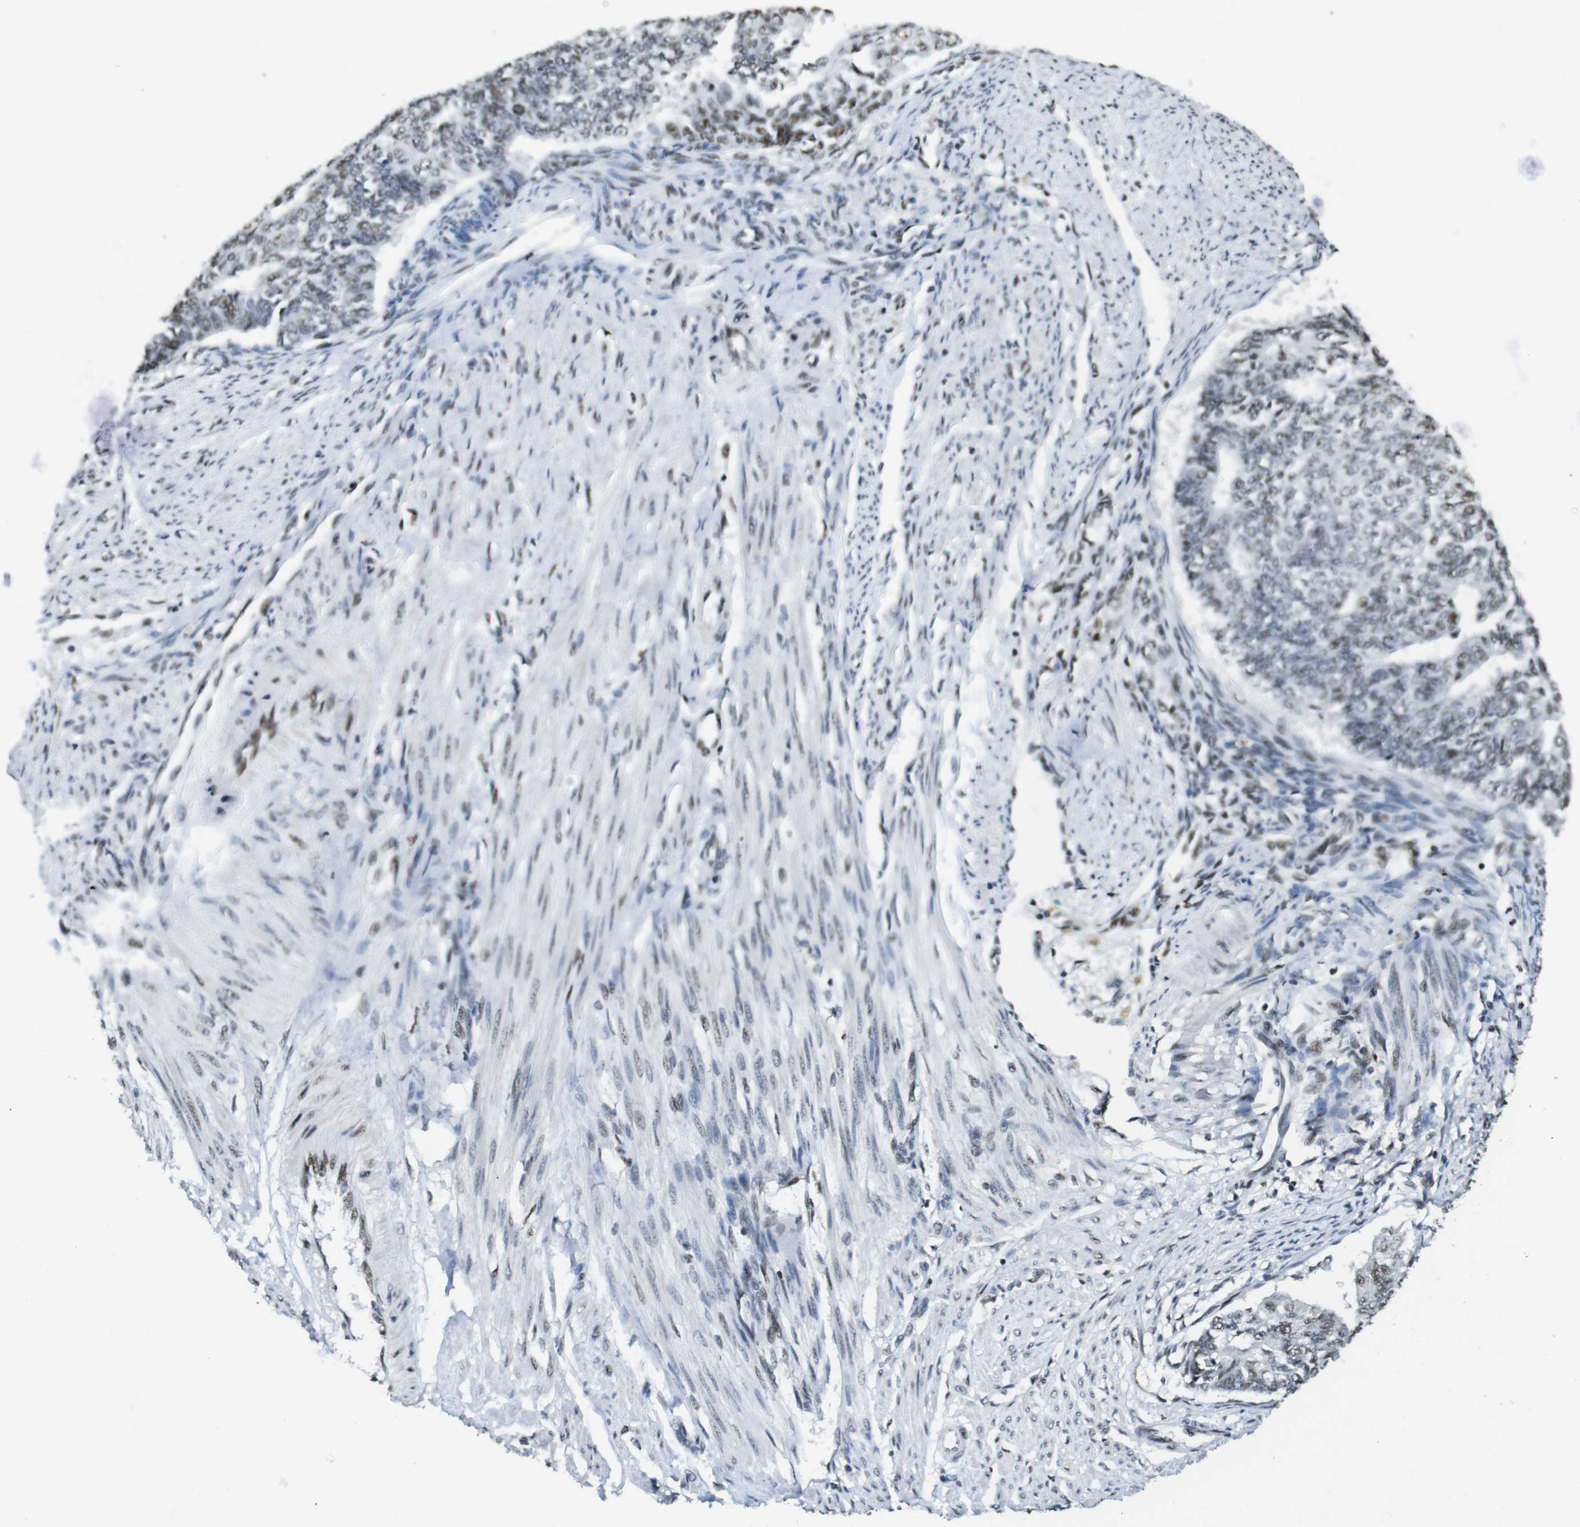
{"staining": {"intensity": "moderate", "quantity": "<25%", "location": "nuclear"}, "tissue": "endometrial cancer", "cell_type": "Tumor cells", "image_type": "cancer", "snomed": [{"axis": "morphology", "description": "Adenocarcinoma, NOS"}, {"axis": "topography", "description": "Endometrium"}], "caption": "Immunohistochemistry (IHC) of human adenocarcinoma (endometrial) exhibits low levels of moderate nuclear expression in approximately <25% of tumor cells.", "gene": "CSNK2B", "patient": {"sex": "female", "age": 32}}